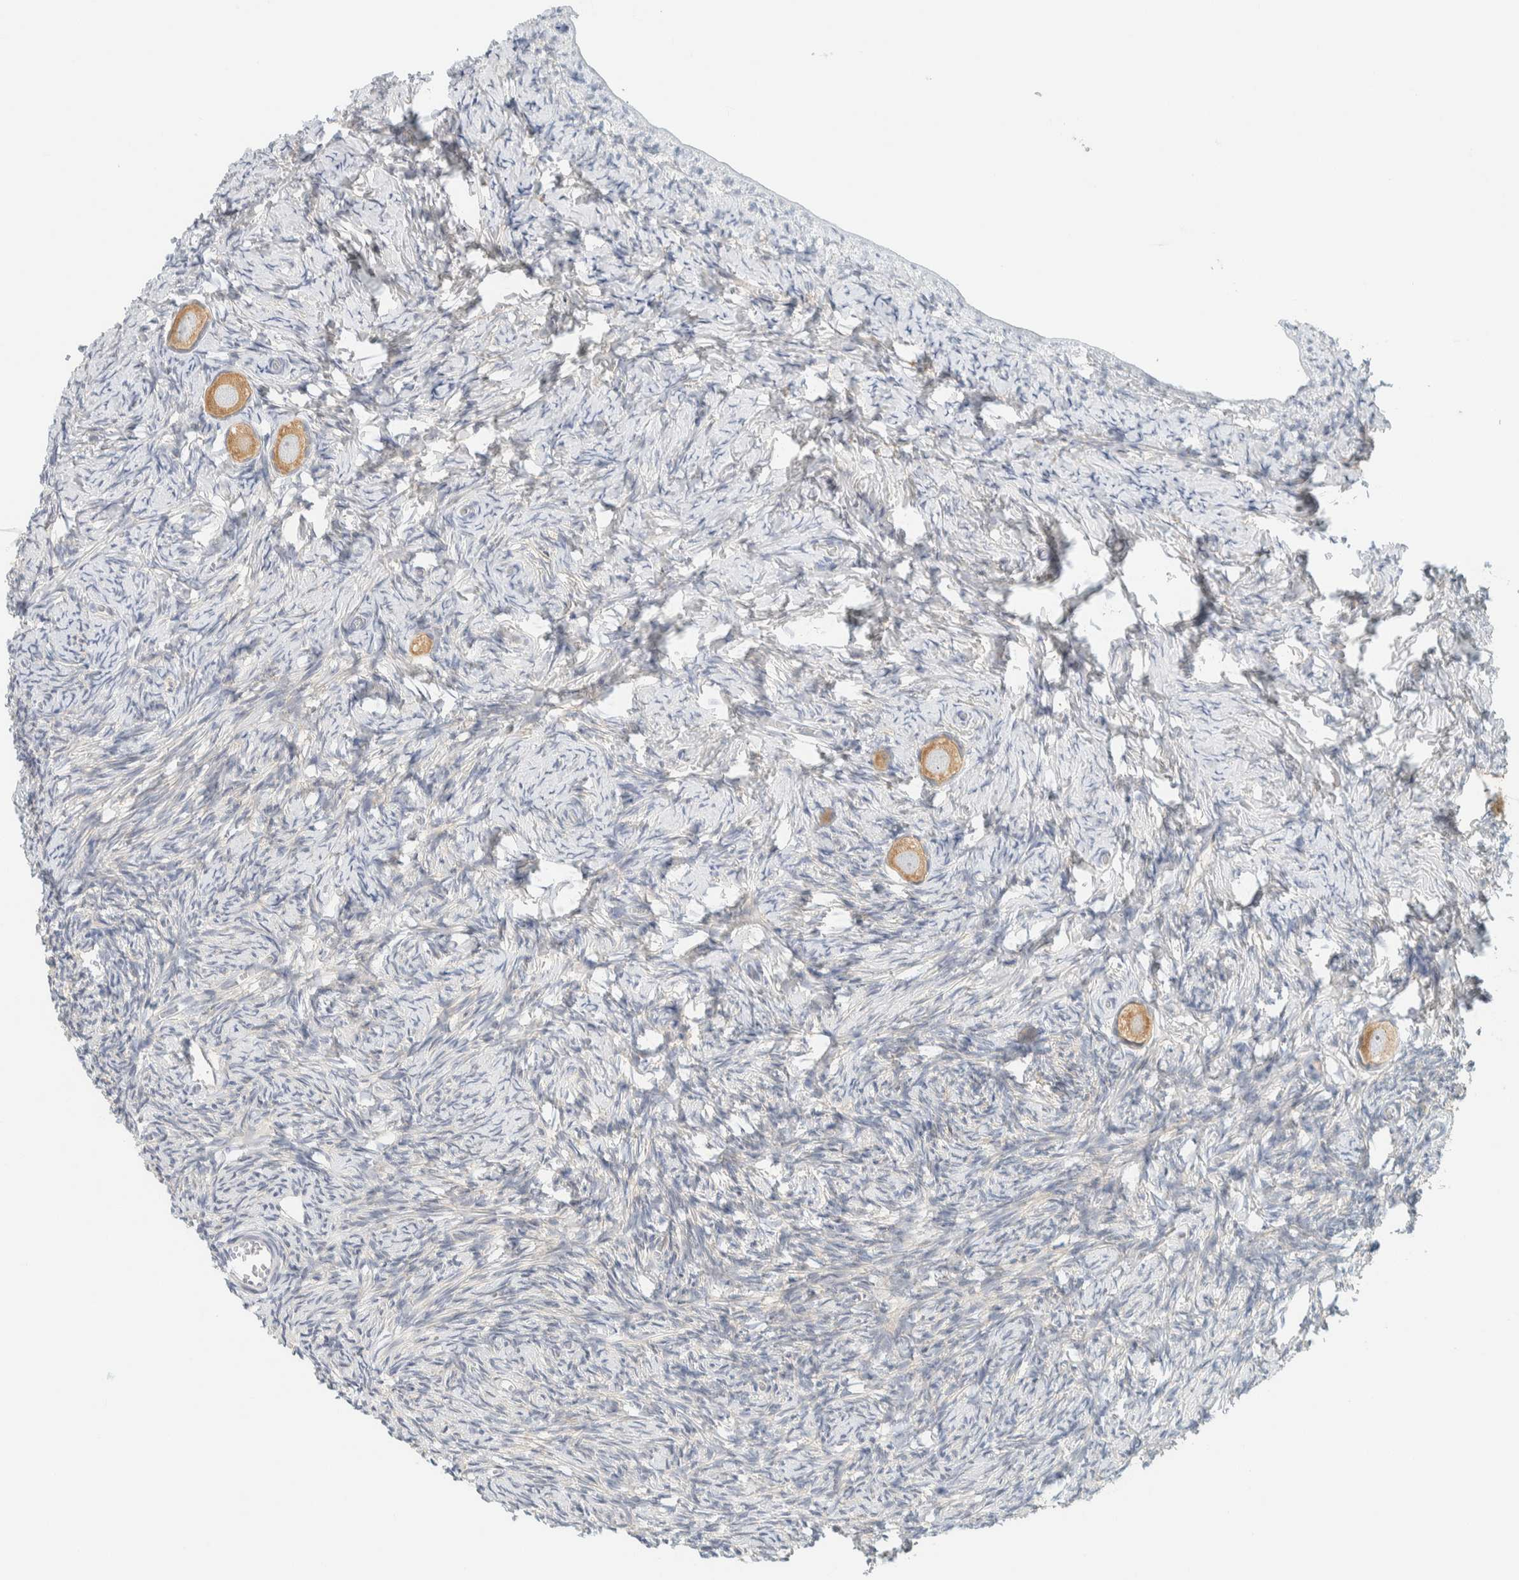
{"staining": {"intensity": "moderate", "quantity": ">75%", "location": "cytoplasmic/membranous"}, "tissue": "ovary", "cell_type": "Follicle cells", "image_type": "normal", "snomed": [{"axis": "morphology", "description": "Normal tissue, NOS"}, {"axis": "topography", "description": "Ovary"}], "caption": "The histopathology image reveals staining of unremarkable ovary, revealing moderate cytoplasmic/membranous protein expression (brown color) within follicle cells. (brown staining indicates protein expression, while blue staining denotes nuclei).", "gene": "AARSD1", "patient": {"sex": "female", "age": 27}}